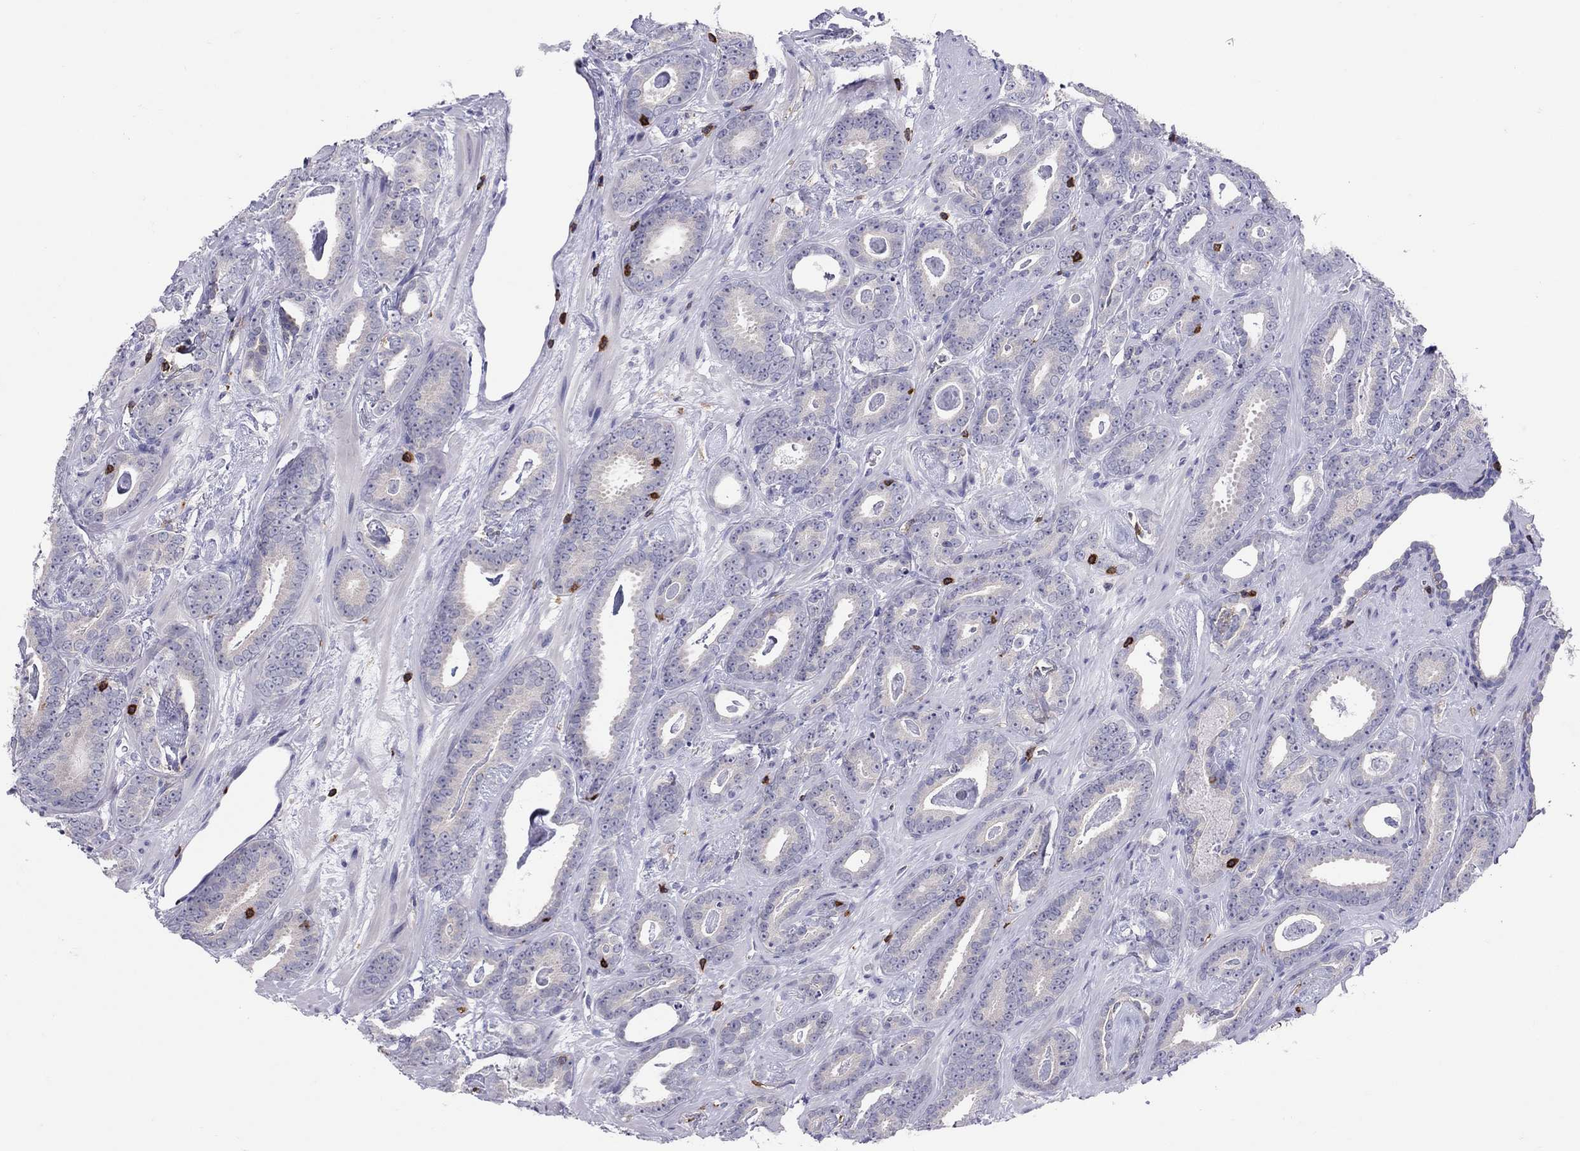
{"staining": {"intensity": "negative", "quantity": "none", "location": "none"}, "tissue": "prostate cancer", "cell_type": "Tumor cells", "image_type": "cancer", "snomed": [{"axis": "morphology", "description": "Adenocarcinoma, Medium grade"}, {"axis": "topography", "description": "Prostate and seminal vesicle, NOS"}, {"axis": "topography", "description": "Prostate"}], "caption": "An IHC image of adenocarcinoma (medium-grade) (prostate) is shown. There is no staining in tumor cells of adenocarcinoma (medium-grade) (prostate).", "gene": "MND1", "patient": {"sex": "male", "age": 54}}